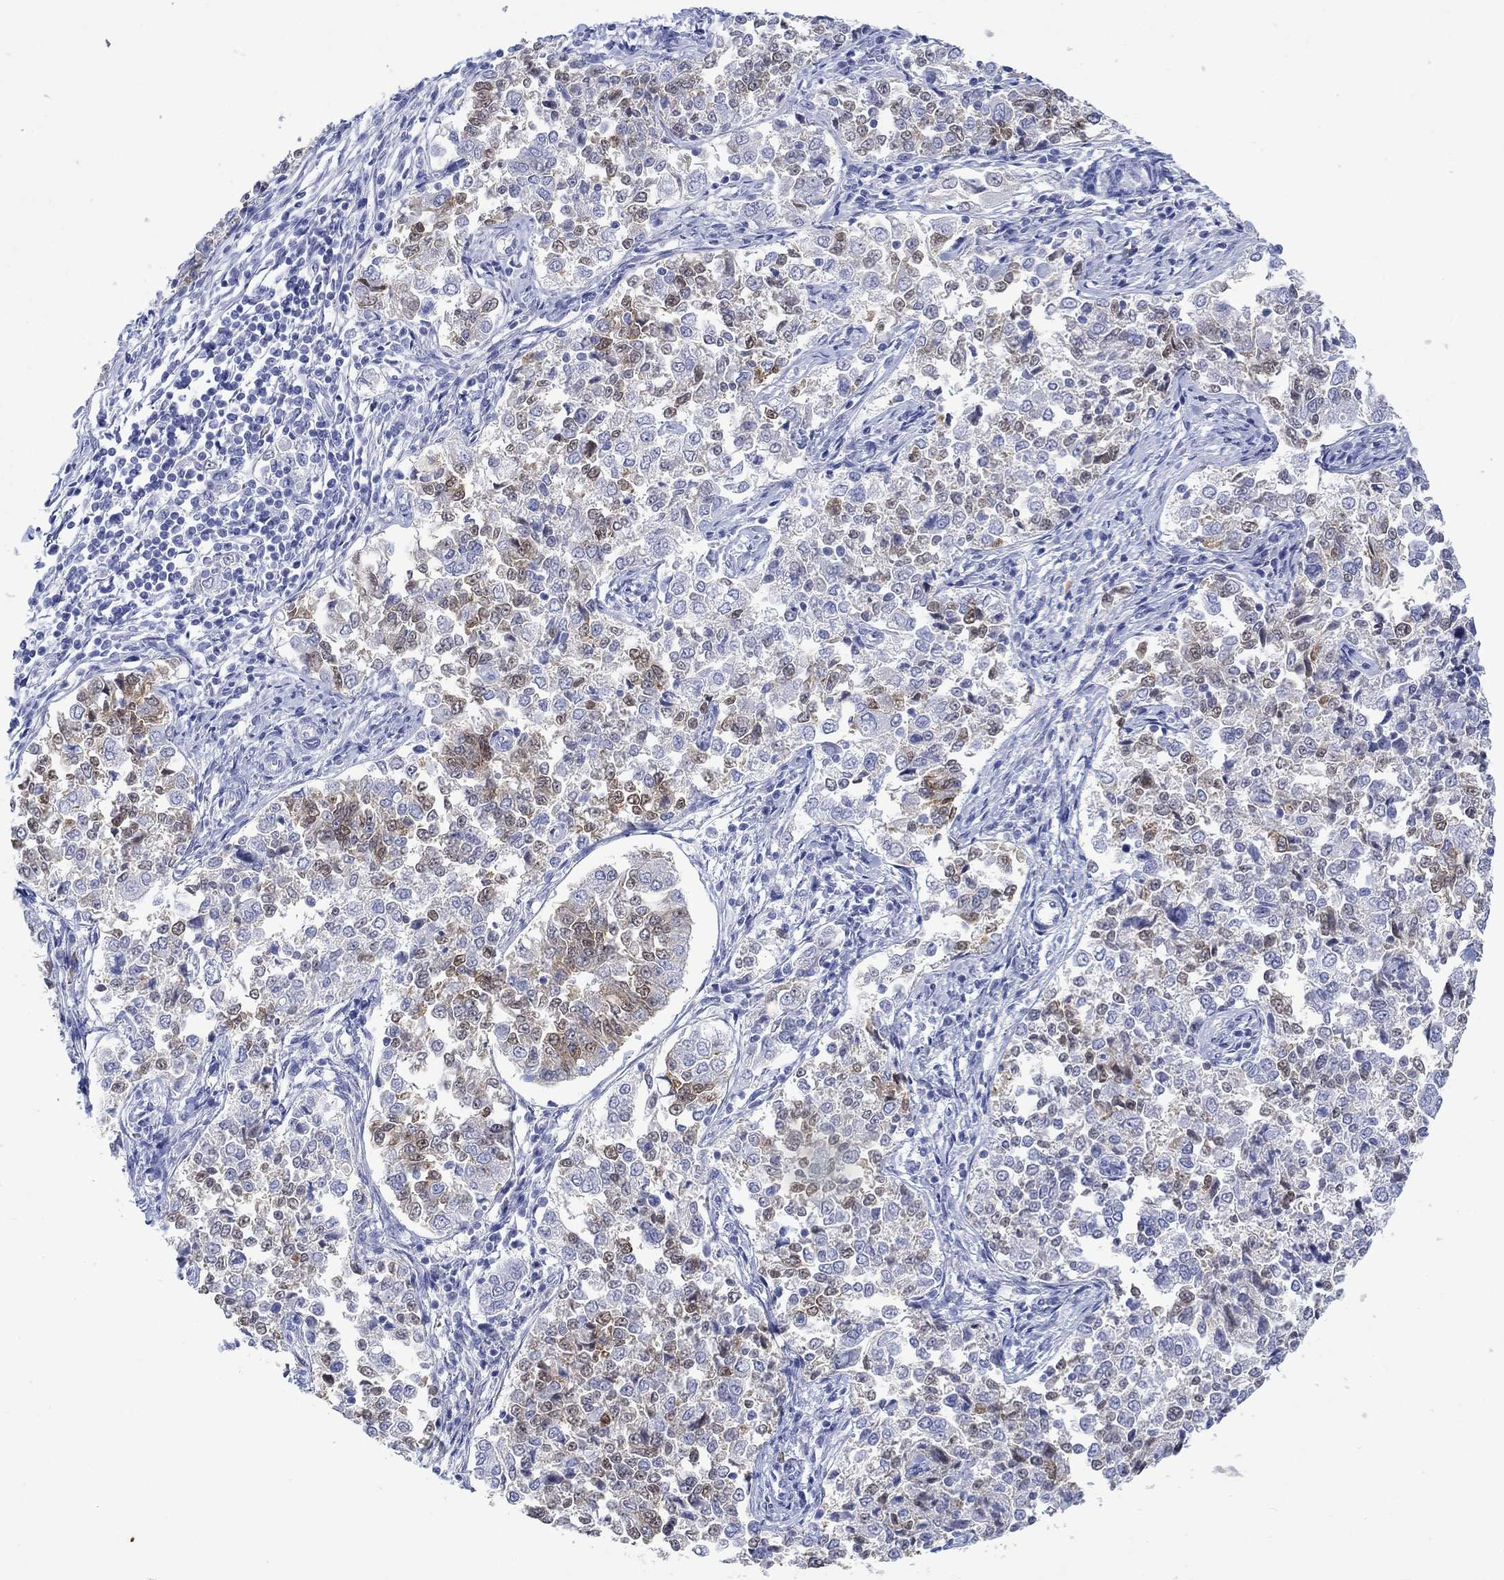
{"staining": {"intensity": "moderate", "quantity": "<25%", "location": "cytoplasmic/membranous,nuclear"}, "tissue": "endometrial cancer", "cell_type": "Tumor cells", "image_type": "cancer", "snomed": [{"axis": "morphology", "description": "Adenocarcinoma, NOS"}, {"axis": "topography", "description": "Endometrium"}], "caption": "The image exhibits a brown stain indicating the presence of a protein in the cytoplasmic/membranous and nuclear of tumor cells in endometrial adenocarcinoma.", "gene": "MSI1", "patient": {"sex": "female", "age": 43}}